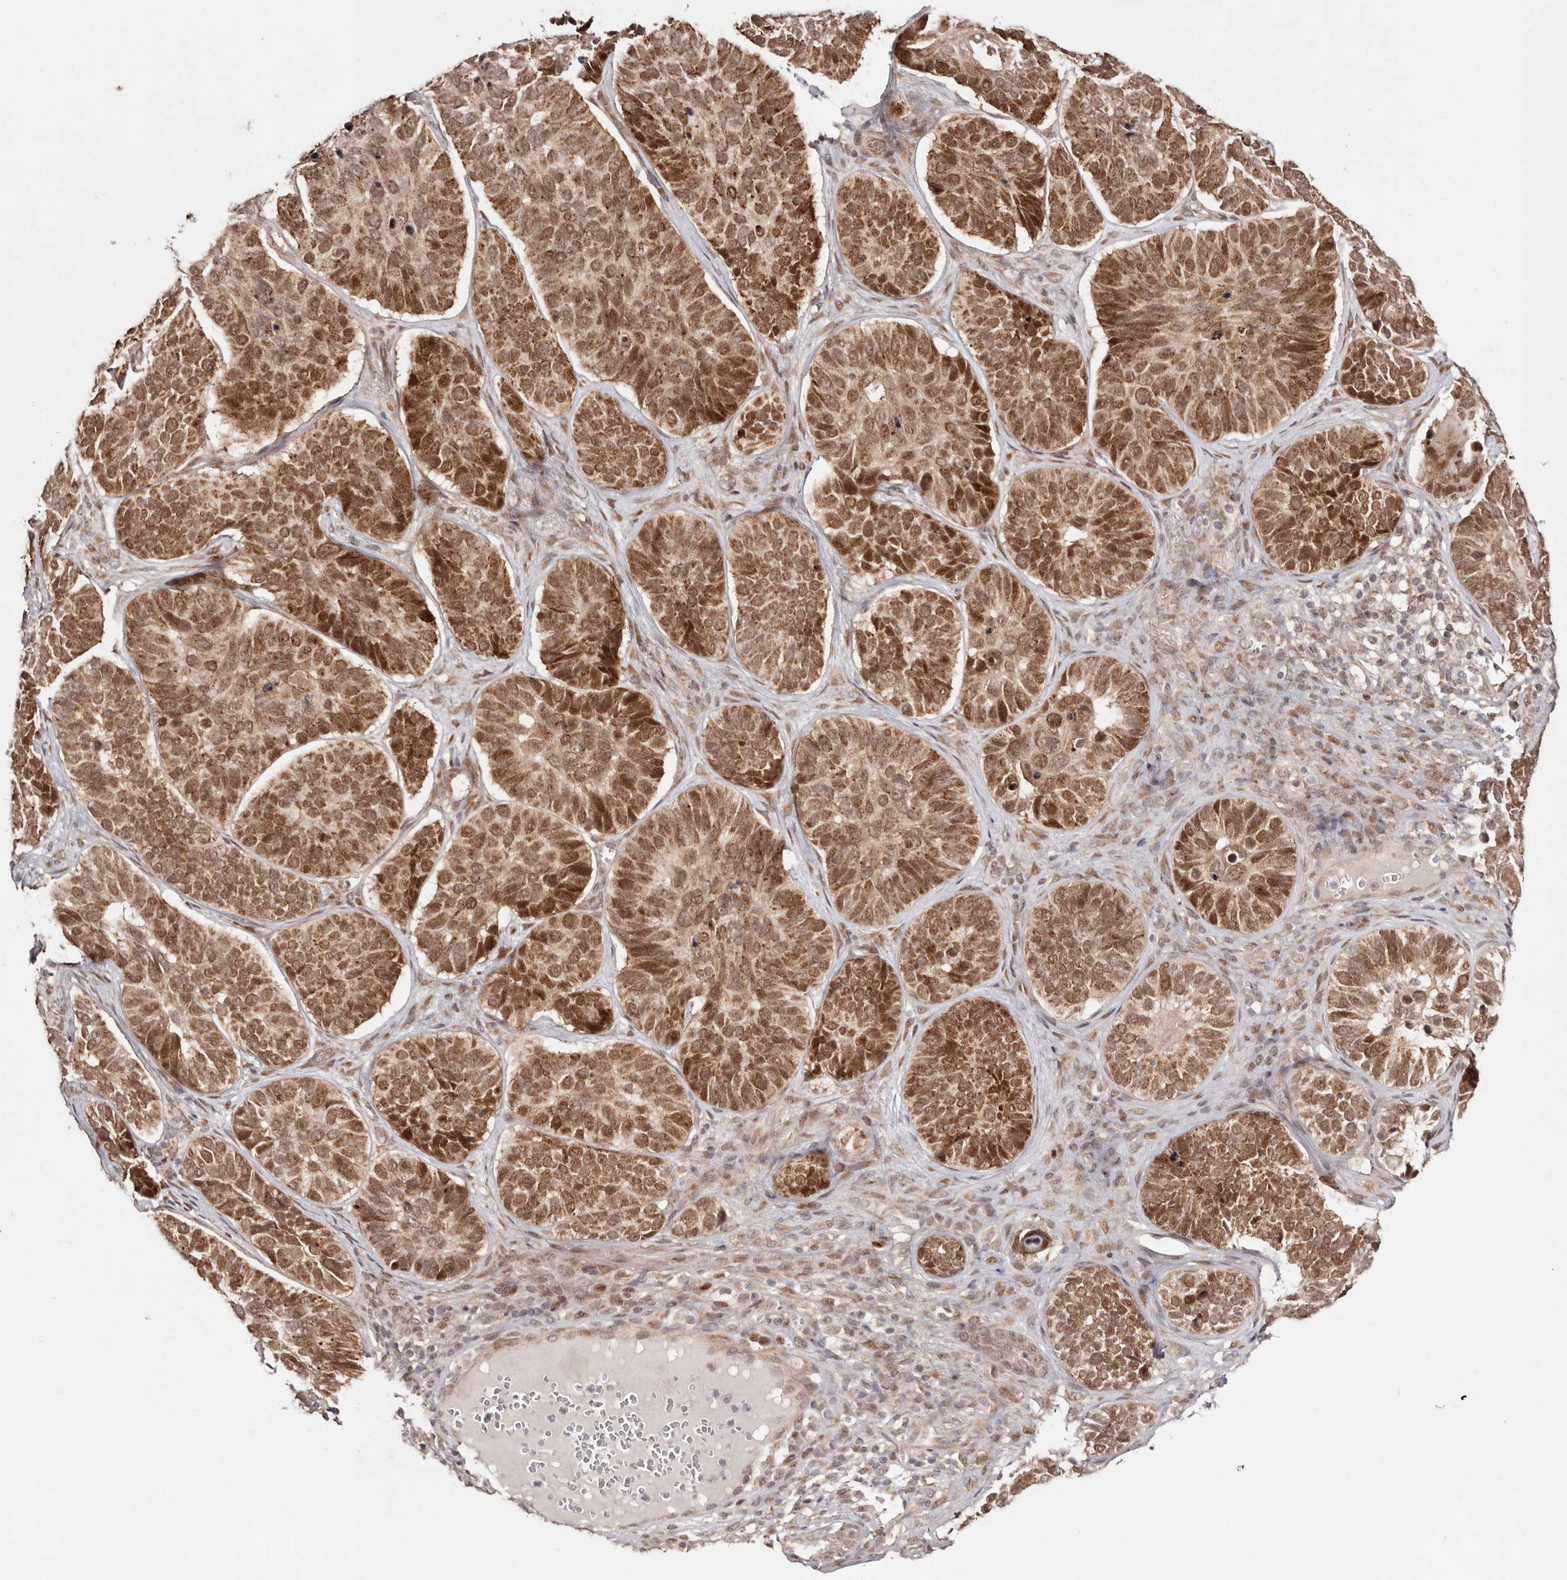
{"staining": {"intensity": "moderate", "quantity": ">75%", "location": "cytoplasmic/membranous,nuclear"}, "tissue": "skin cancer", "cell_type": "Tumor cells", "image_type": "cancer", "snomed": [{"axis": "morphology", "description": "Basal cell carcinoma"}, {"axis": "topography", "description": "Skin"}], "caption": "A brown stain labels moderate cytoplasmic/membranous and nuclear positivity of a protein in human basal cell carcinoma (skin) tumor cells.", "gene": "EGR3", "patient": {"sex": "male", "age": 62}}